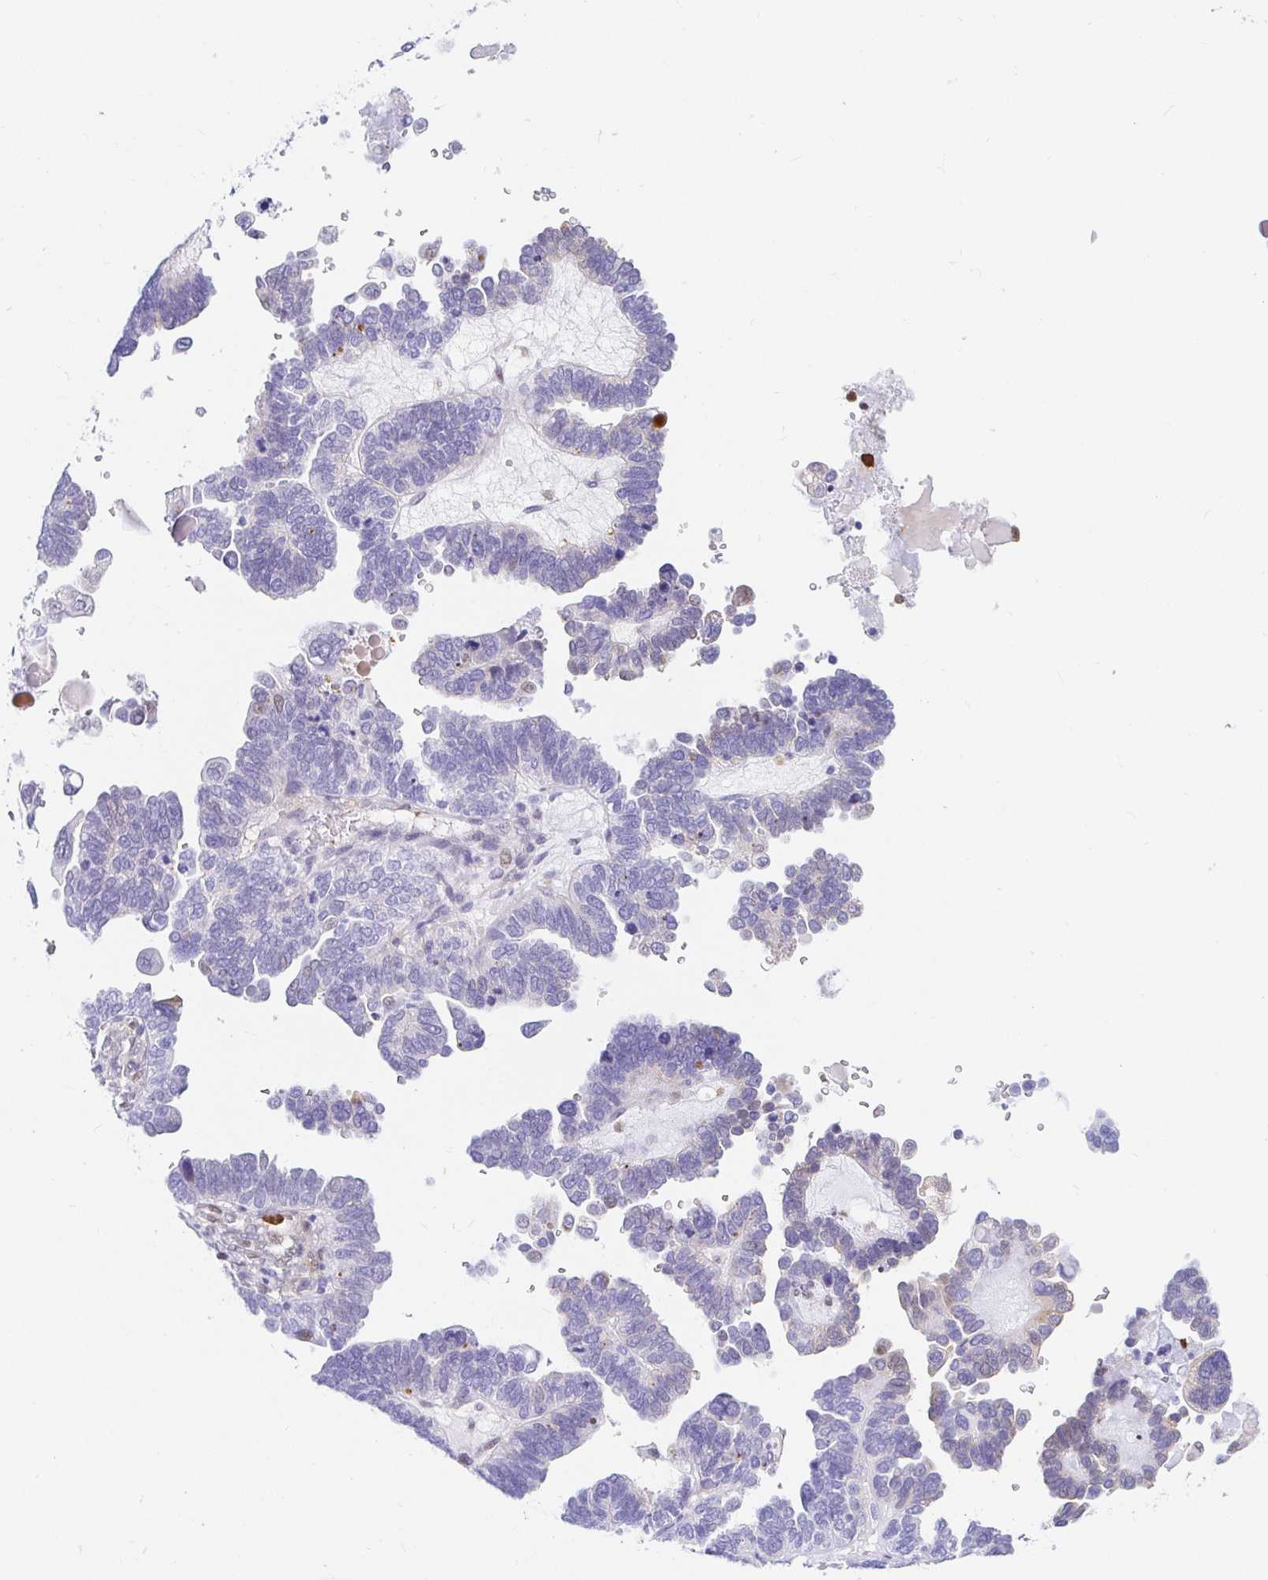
{"staining": {"intensity": "negative", "quantity": "none", "location": "none"}, "tissue": "ovarian cancer", "cell_type": "Tumor cells", "image_type": "cancer", "snomed": [{"axis": "morphology", "description": "Cystadenocarcinoma, serous, NOS"}, {"axis": "topography", "description": "Ovary"}], "caption": "High power microscopy histopathology image of an IHC image of ovarian serous cystadenocarcinoma, revealing no significant staining in tumor cells.", "gene": "HINFP", "patient": {"sex": "female", "age": 51}}